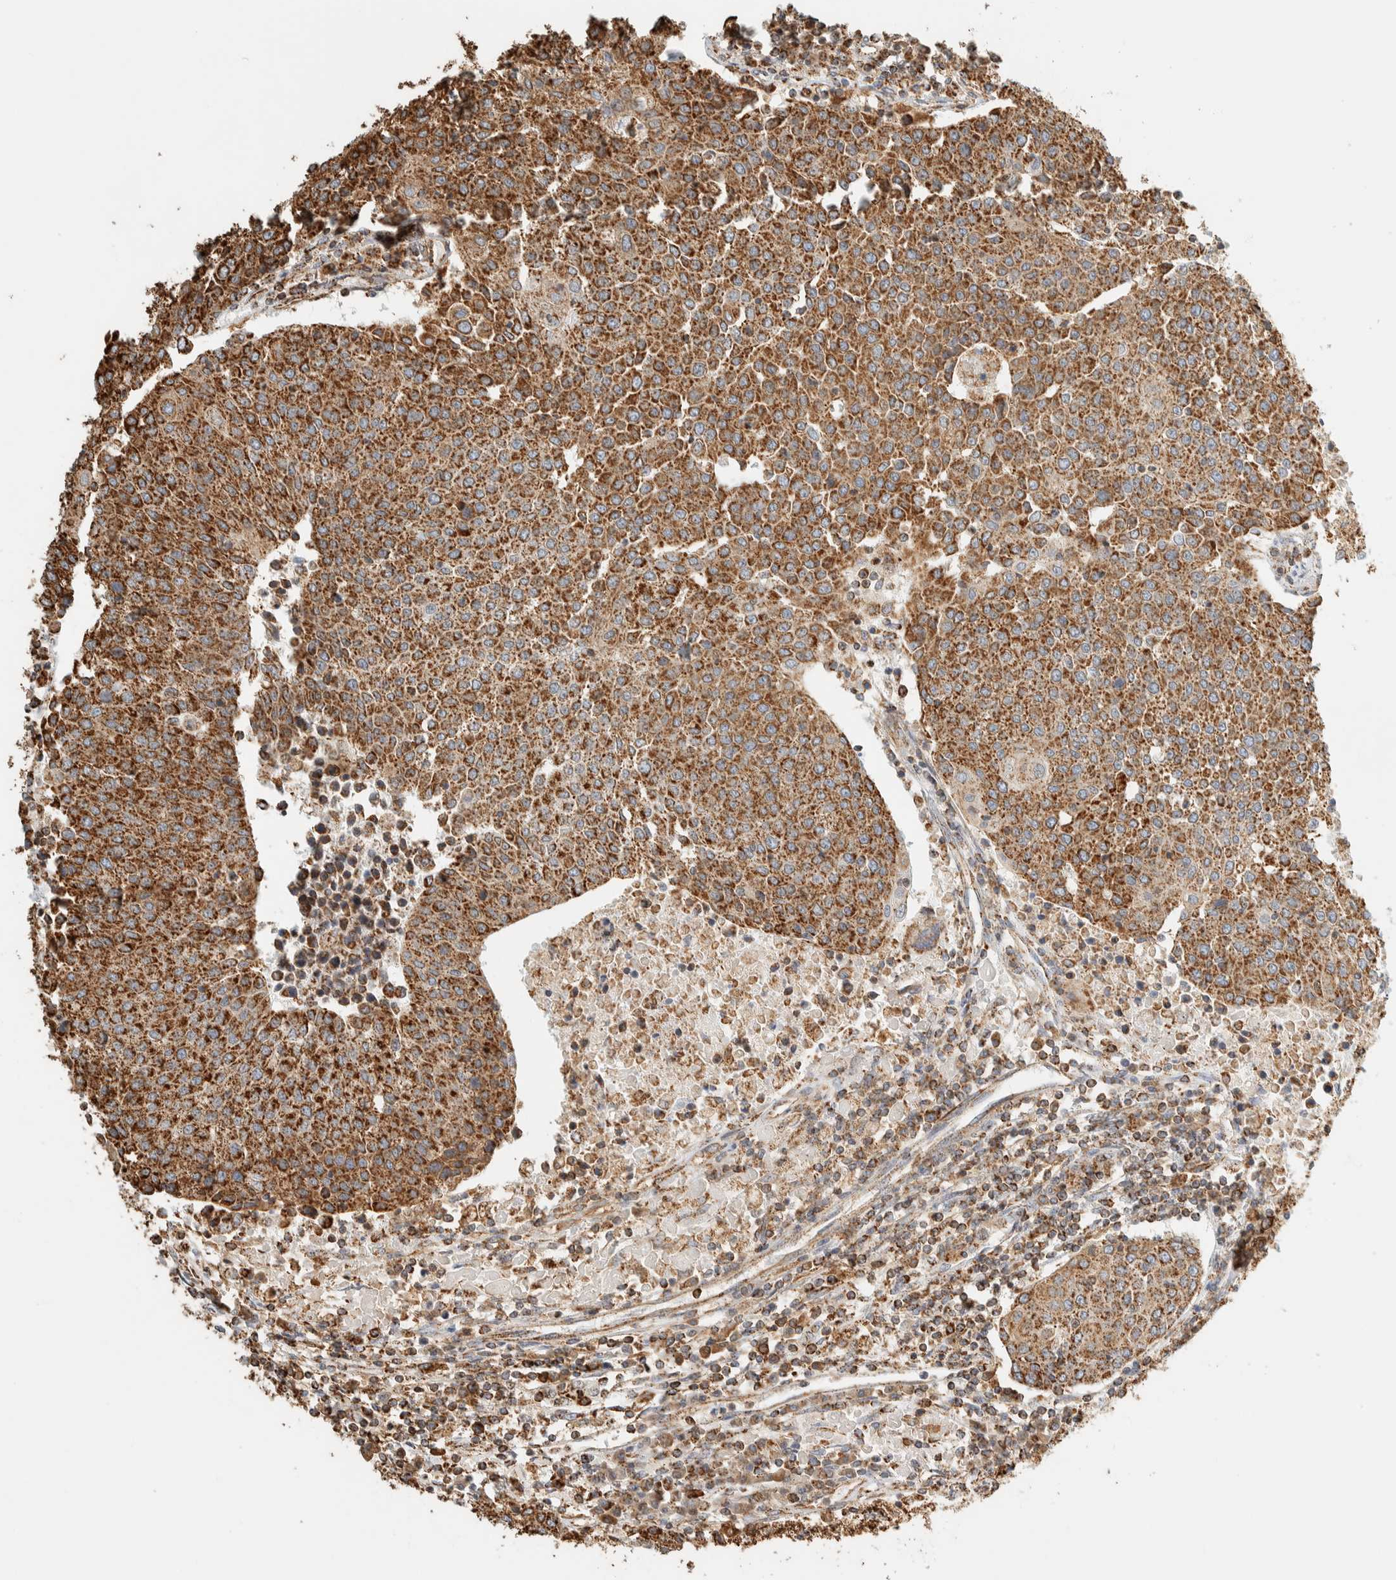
{"staining": {"intensity": "strong", "quantity": ">75%", "location": "cytoplasmic/membranous"}, "tissue": "urothelial cancer", "cell_type": "Tumor cells", "image_type": "cancer", "snomed": [{"axis": "morphology", "description": "Urothelial carcinoma, High grade"}, {"axis": "topography", "description": "Urinary bladder"}], "caption": "The micrograph displays staining of urothelial cancer, revealing strong cytoplasmic/membranous protein staining (brown color) within tumor cells.", "gene": "ZNF454", "patient": {"sex": "female", "age": 85}}